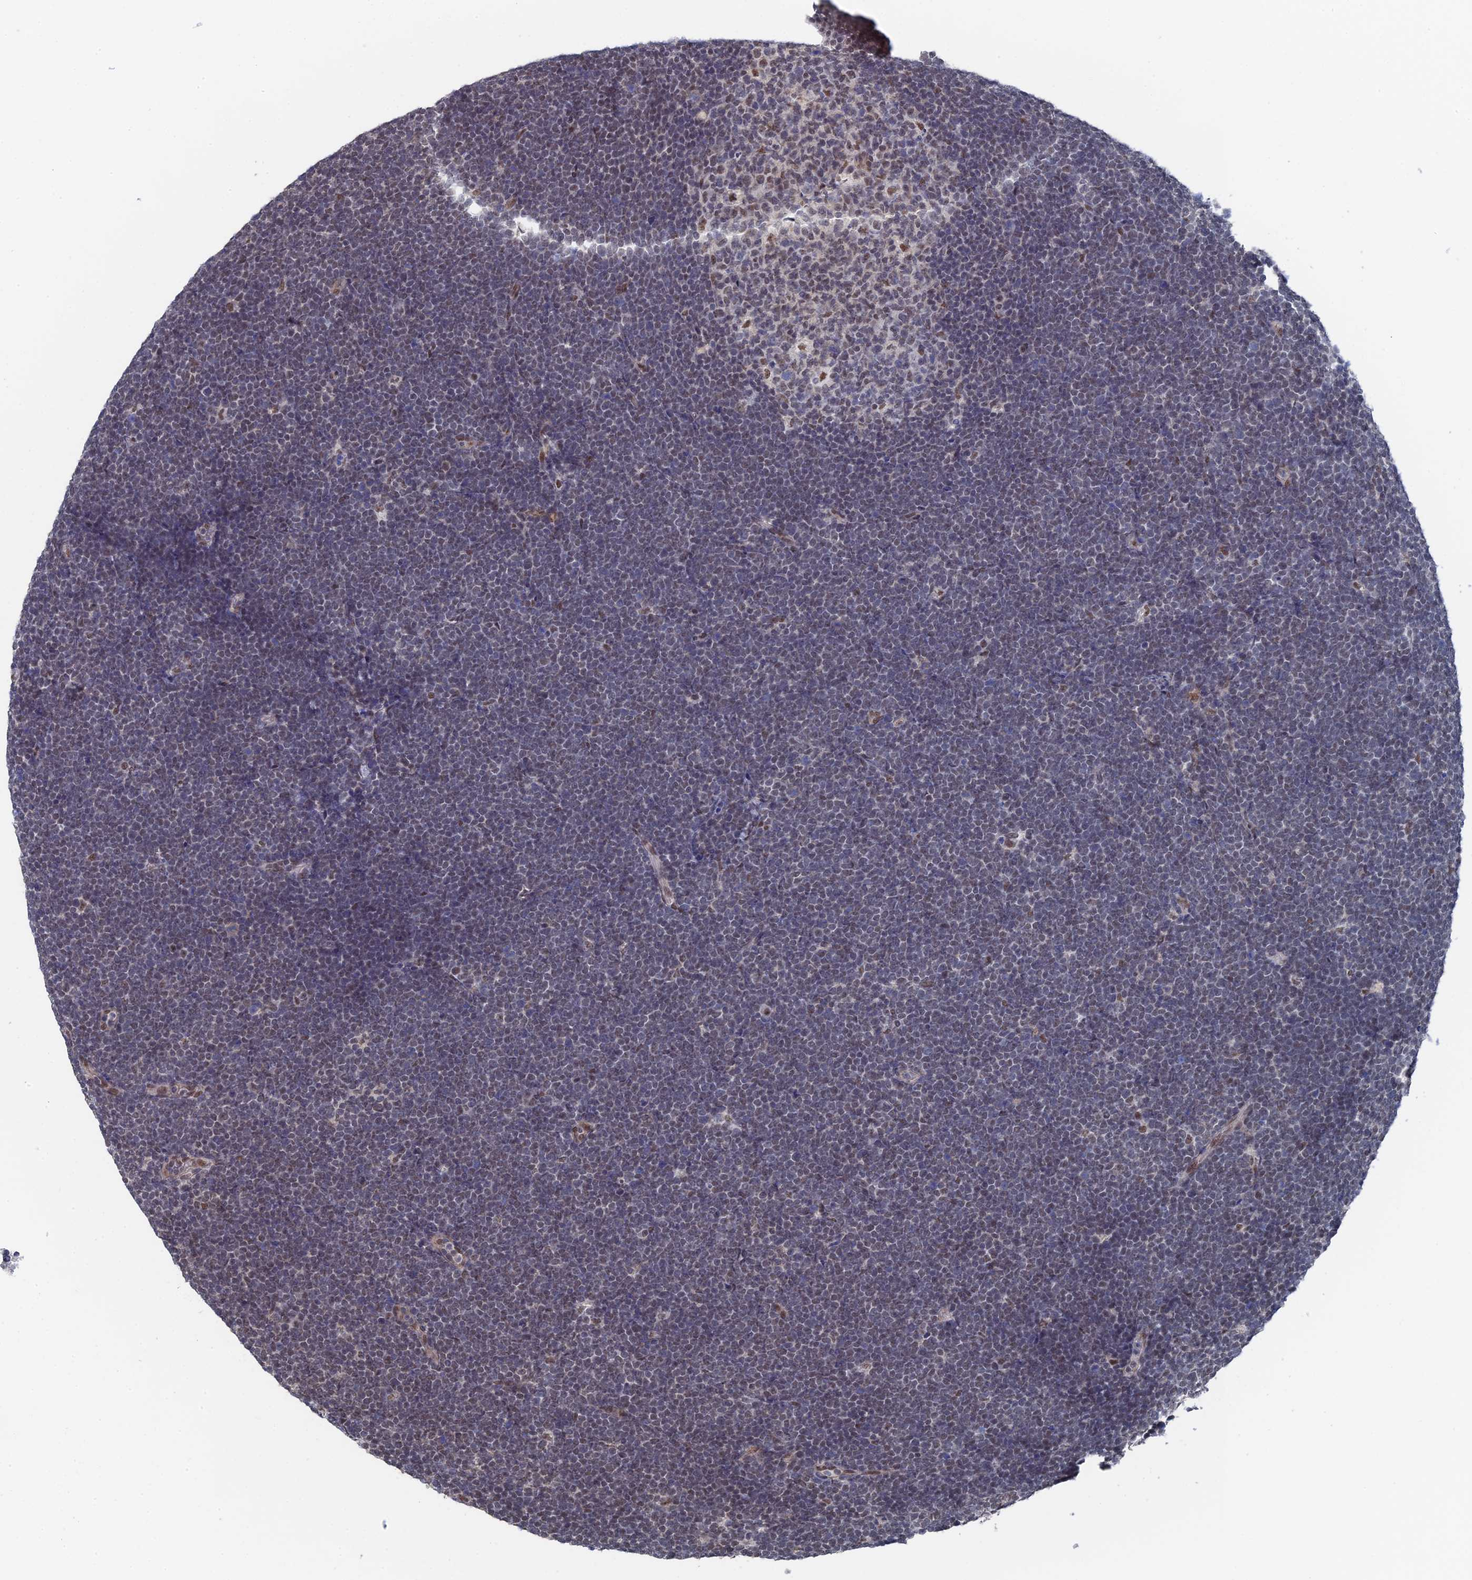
{"staining": {"intensity": "weak", "quantity": "<25%", "location": "nuclear"}, "tissue": "lymphoma", "cell_type": "Tumor cells", "image_type": "cancer", "snomed": [{"axis": "morphology", "description": "Malignant lymphoma, non-Hodgkin's type, High grade"}, {"axis": "topography", "description": "Lymph node"}], "caption": "High magnification brightfield microscopy of lymphoma stained with DAB (3,3'-diaminobenzidine) (brown) and counterstained with hematoxylin (blue): tumor cells show no significant staining.", "gene": "TSSC4", "patient": {"sex": "male", "age": 13}}